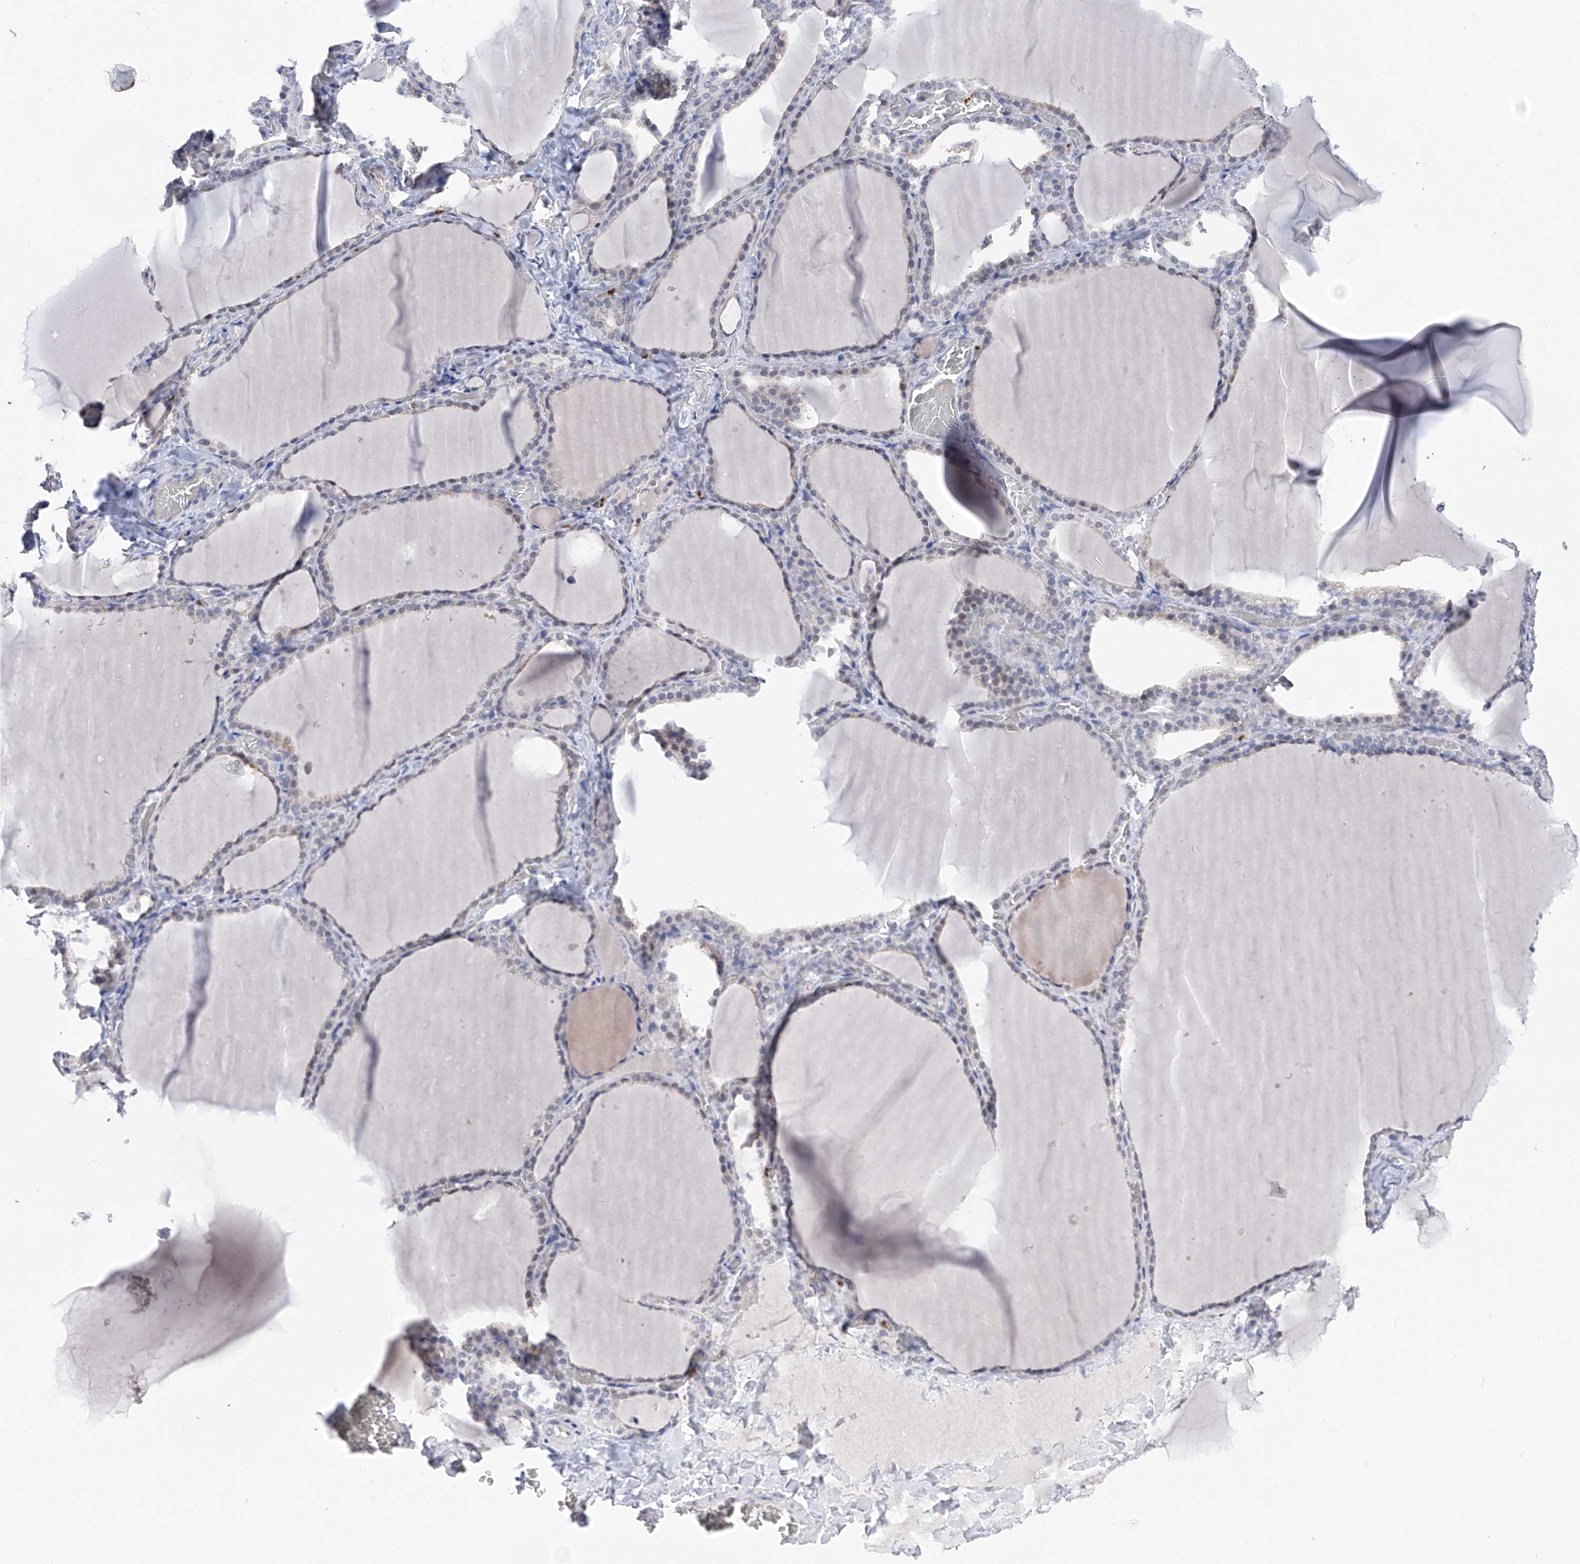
{"staining": {"intensity": "negative", "quantity": "none", "location": "none"}, "tissue": "thyroid gland", "cell_type": "Glandular cells", "image_type": "normal", "snomed": [{"axis": "morphology", "description": "Normal tissue, NOS"}, {"axis": "topography", "description": "Thyroid gland"}], "caption": "This is an immunohistochemistry (IHC) image of unremarkable human thyroid gland. There is no expression in glandular cells.", "gene": "PHF20", "patient": {"sex": "female", "age": 22}}